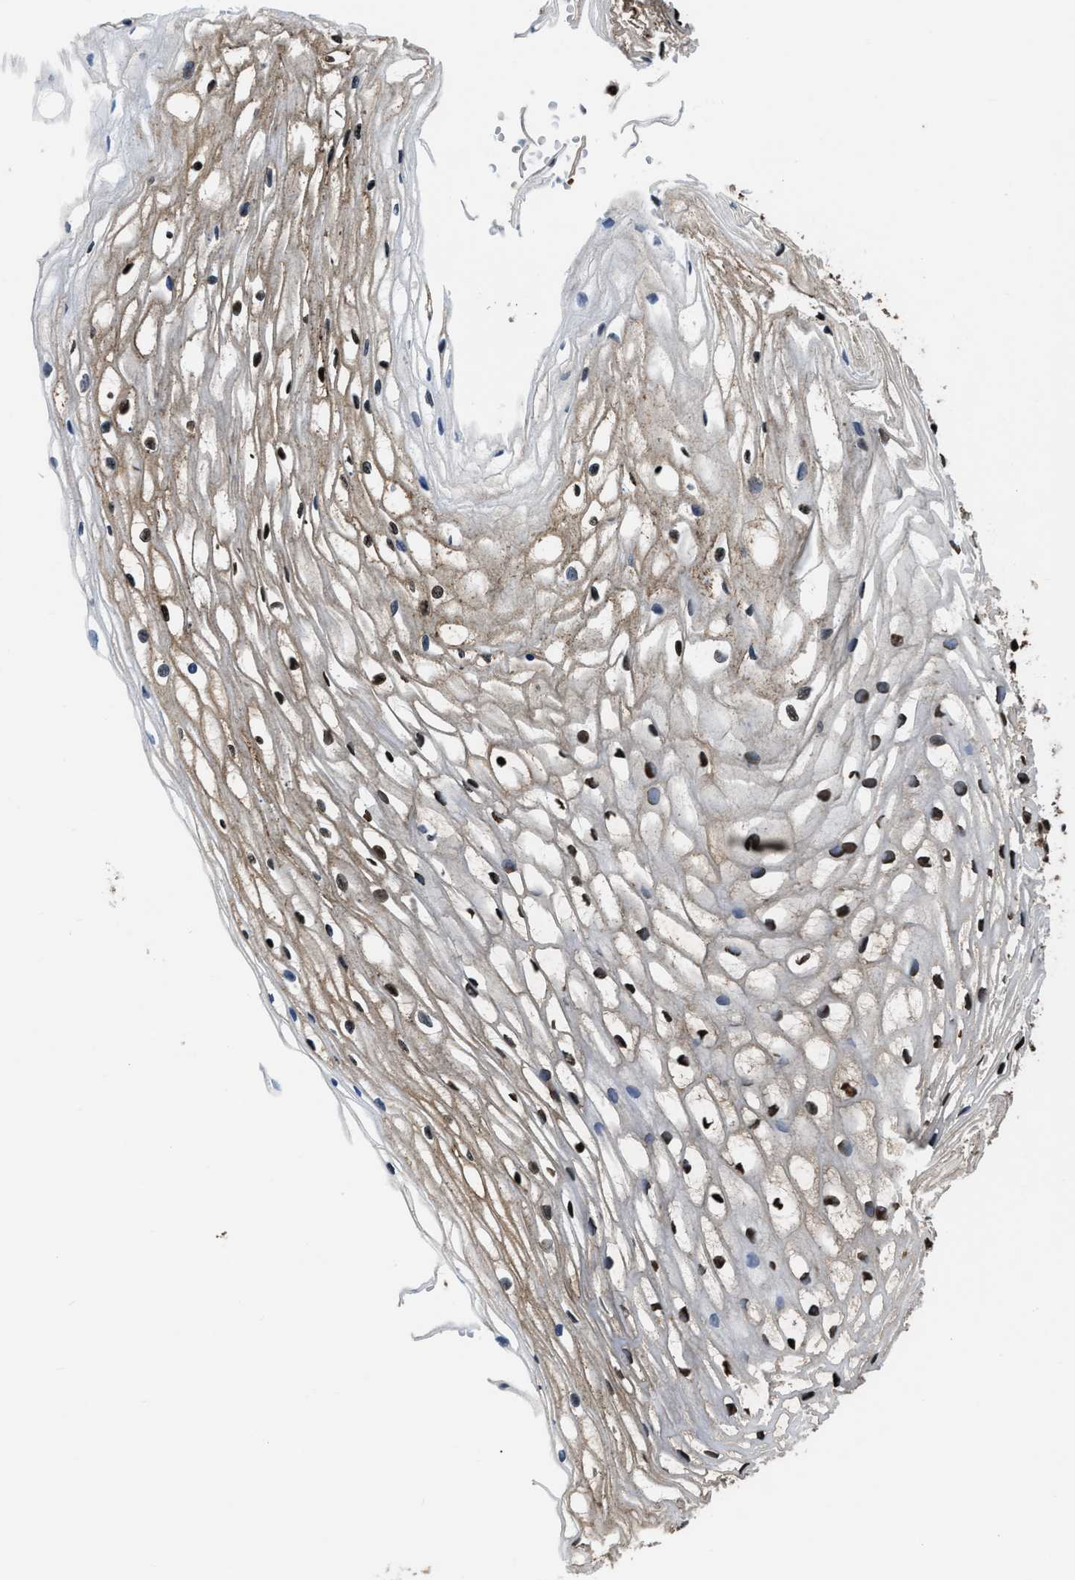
{"staining": {"intensity": "strong", "quantity": ">75%", "location": "cytoplasmic/membranous,nuclear"}, "tissue": "cervix", "cell_type": "Glandular cells", "image_type": "normal", "snomed": [{"axis": "morphology", "description": "Normal tissue, NOS"}, {"axis": "topography", "description": "Cervix"}], "caption": "This photomicrograph shows immunohistochemistry (IHC) staining of unremarkable cervix, with high strong cytoplasmic/membranous,nuclear expression in approximately >75% of glandular cells.", "gene": "FNTA", "patient": {"sex": "female", "age": 77}}